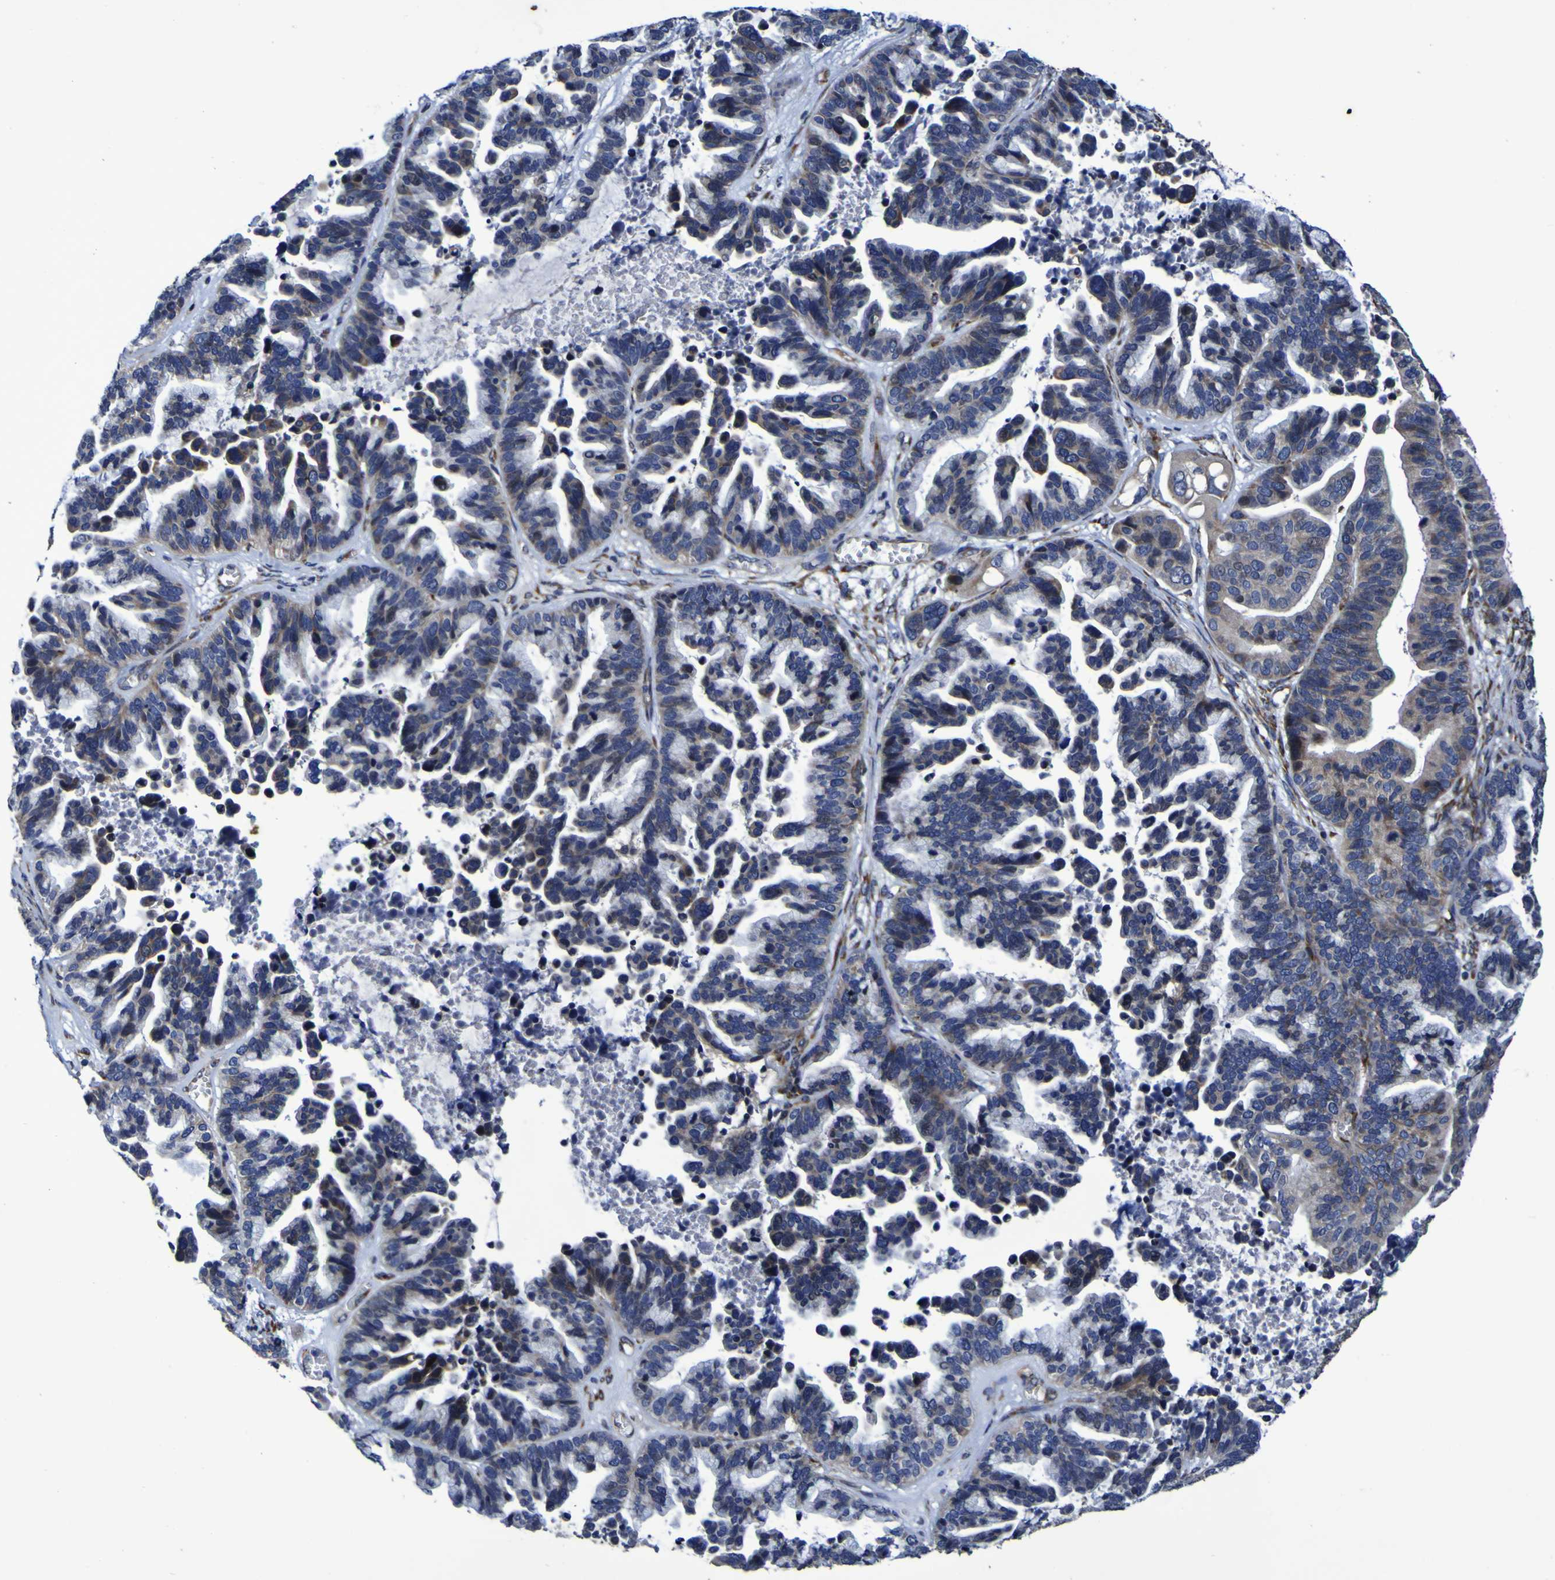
{"staining": {"intensity": "weak", "quantity": "25%-75%", "location": "cytoplasmic/membranous"}, "tissue": "ovarian cancer", "cell_type": "Tumor cells", "image_type": "cancer", "snomed": [{"axis": "morphology", "description": "Cystadenocarcinoma, serous, NOS"}, {"axis": "topography", "description": "Ovary"}], "caption": "Ovarian cancer (serous cystadenocarcinoma) stained with DAB immunohistochemistry (IHC) demonstrates low levels of weak cytoplasmic/membranous staining in about 25%-75% of tumor cells. Nuclei are stained in blue.", "gene": "P3H1", "patient": {"sex": "female", "age": 56}}